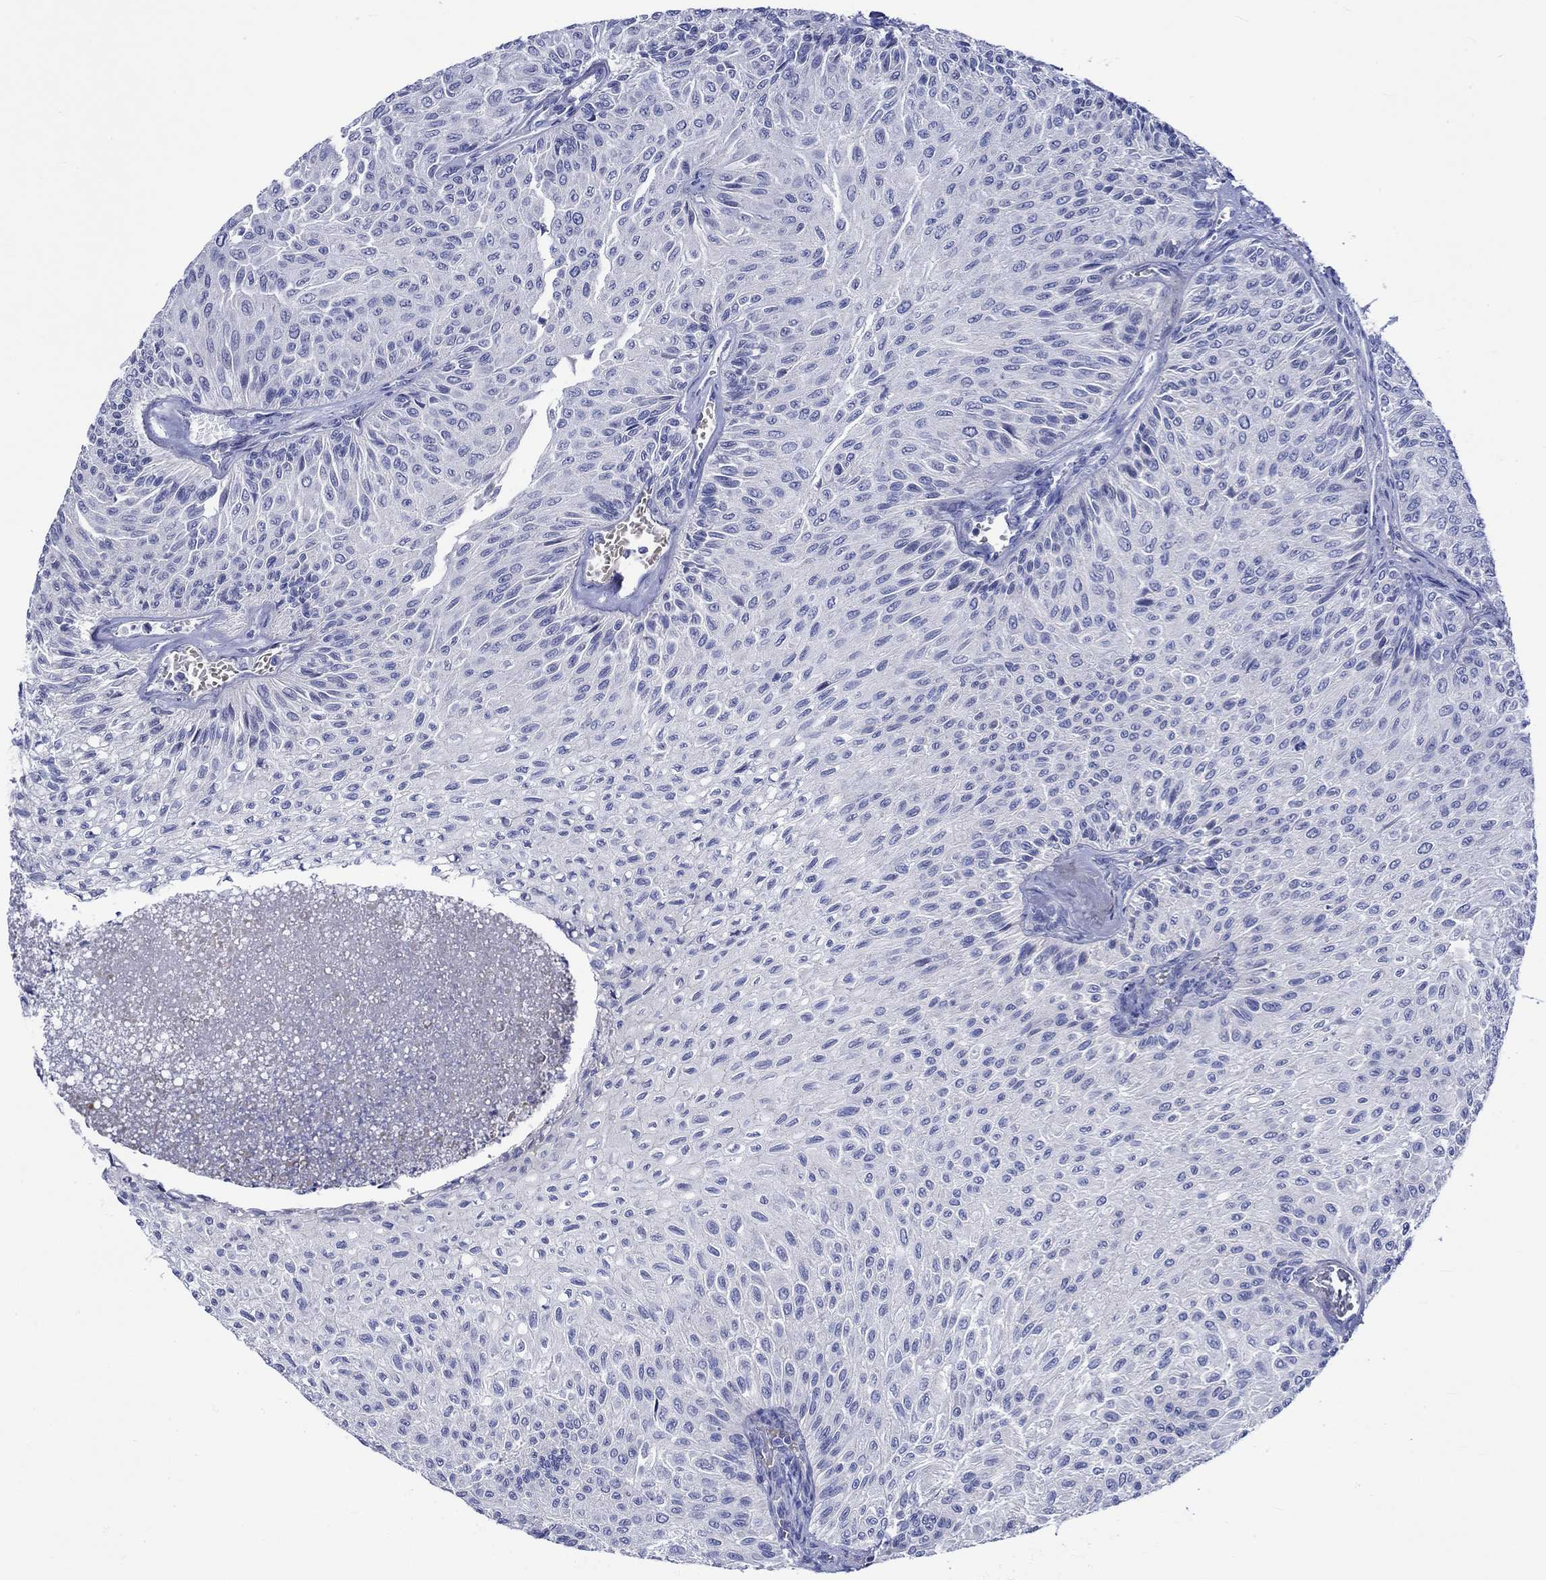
{"staining": {"intensity": "negative", "quantity": "none", "location": "none"}, "tissue": "urothelial cancer", "cell_type": "Tumor cells", "image_type": "cancer", "snomed": [{"axis": "morphology", "description": "Urothelial carcinoma, Low grade"}, {"axis": "topography", "description": "Urinary bladder"}], "caption": "Immunohistochemistry (IHC) histopathology image of neoplastic tissue: human urothelial carcinoma (low-grade) stained with DAB (3,3'-diaminobenzidine) displays no significant protein expression in tumor cells.", "gene": "NRIP3", "patient": {"sex": "male", "age": 78}}